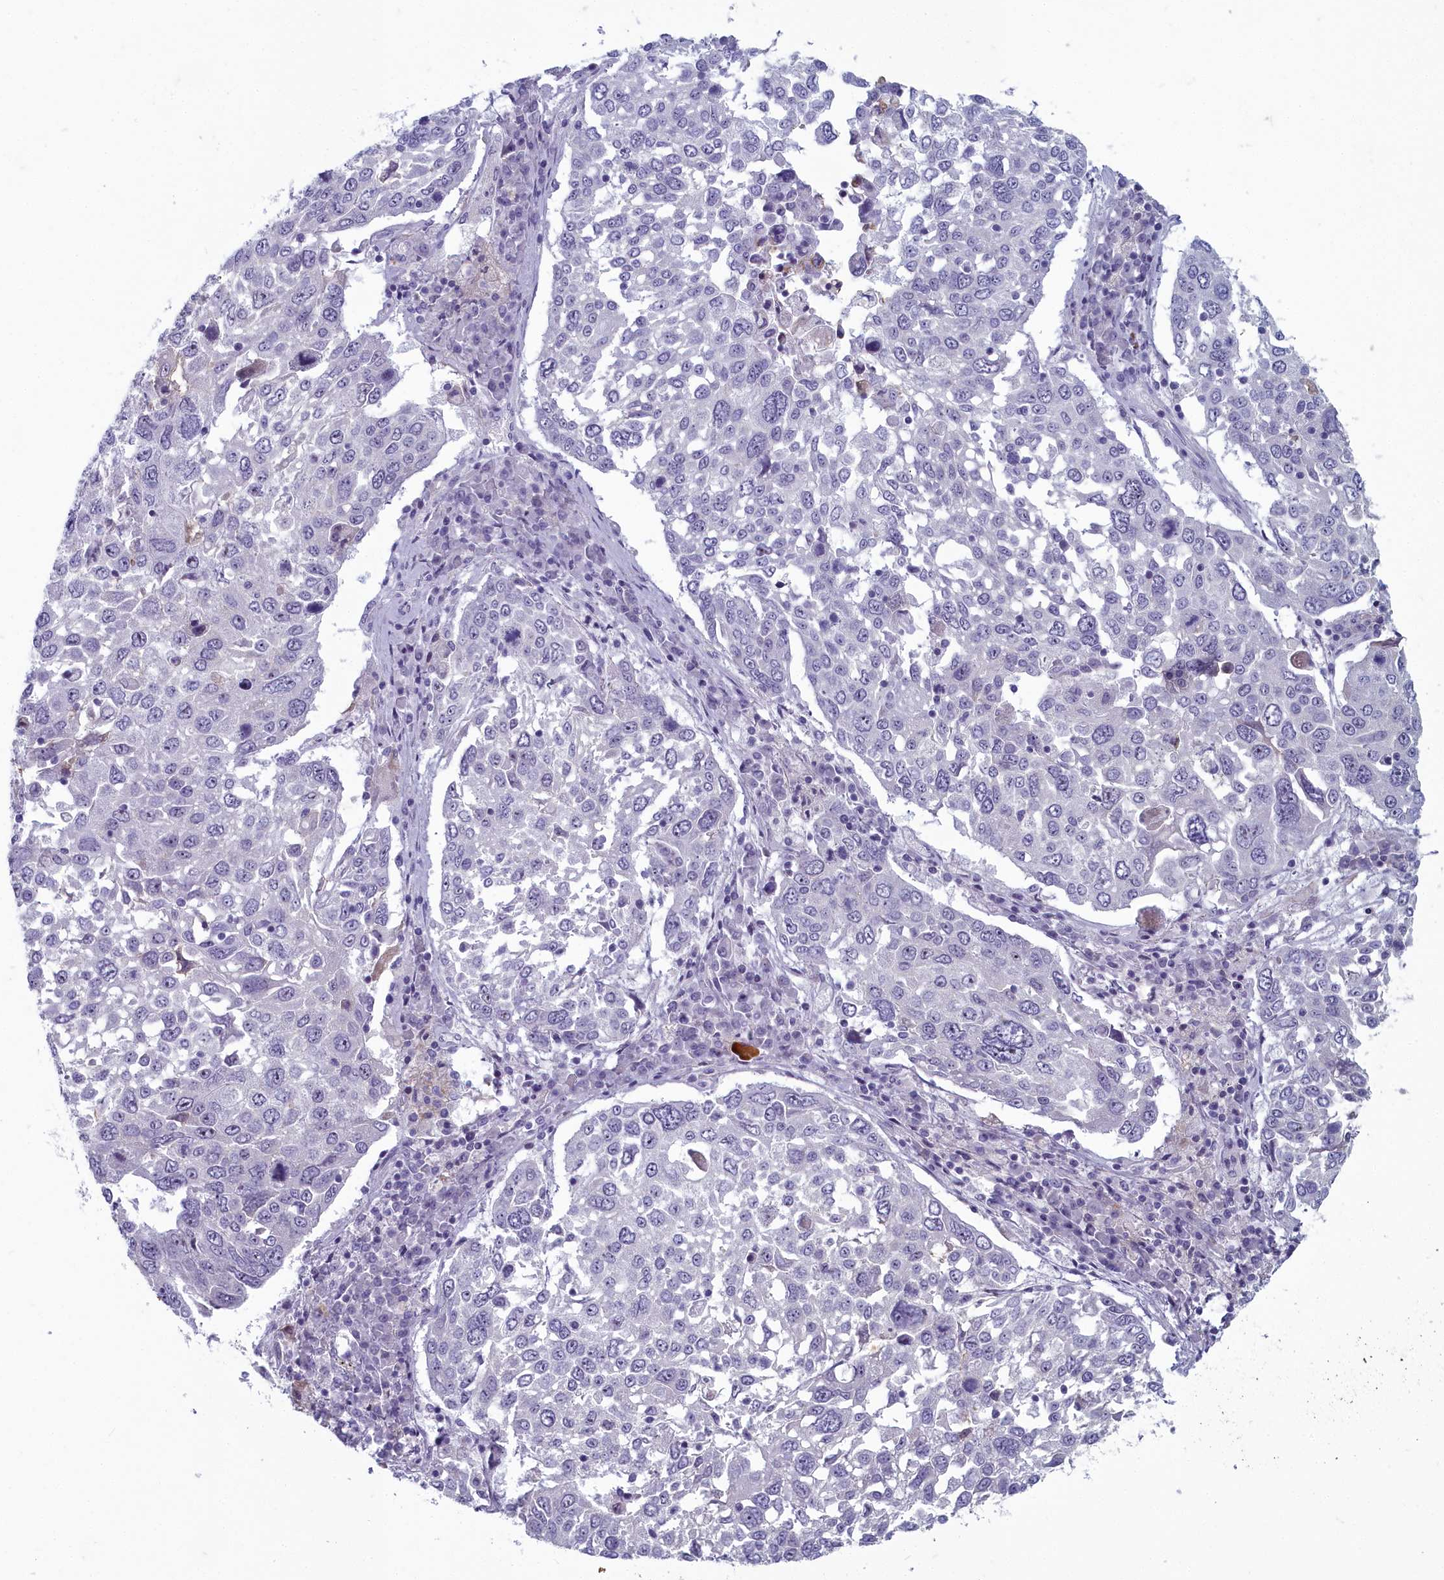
{"staining": {"intensity": "negative", "quantity": "none", "location": "none"}, "tissue": "lung cancer", "cell_type": "Tumor cells", "image_type": "cancer", "snomed": [{"axis": "morphology", "description": "Squamous cell carcinoma, NOS"}, {"axis": "topography", "description": "Lung"}], "caption": "Photomicrograph shows no protein positivity in tumor cells of squamous cell carcinoma (lung) tissue.", "gene": "INSYN2A", "patient": {"sex": "male", "age": 65}}